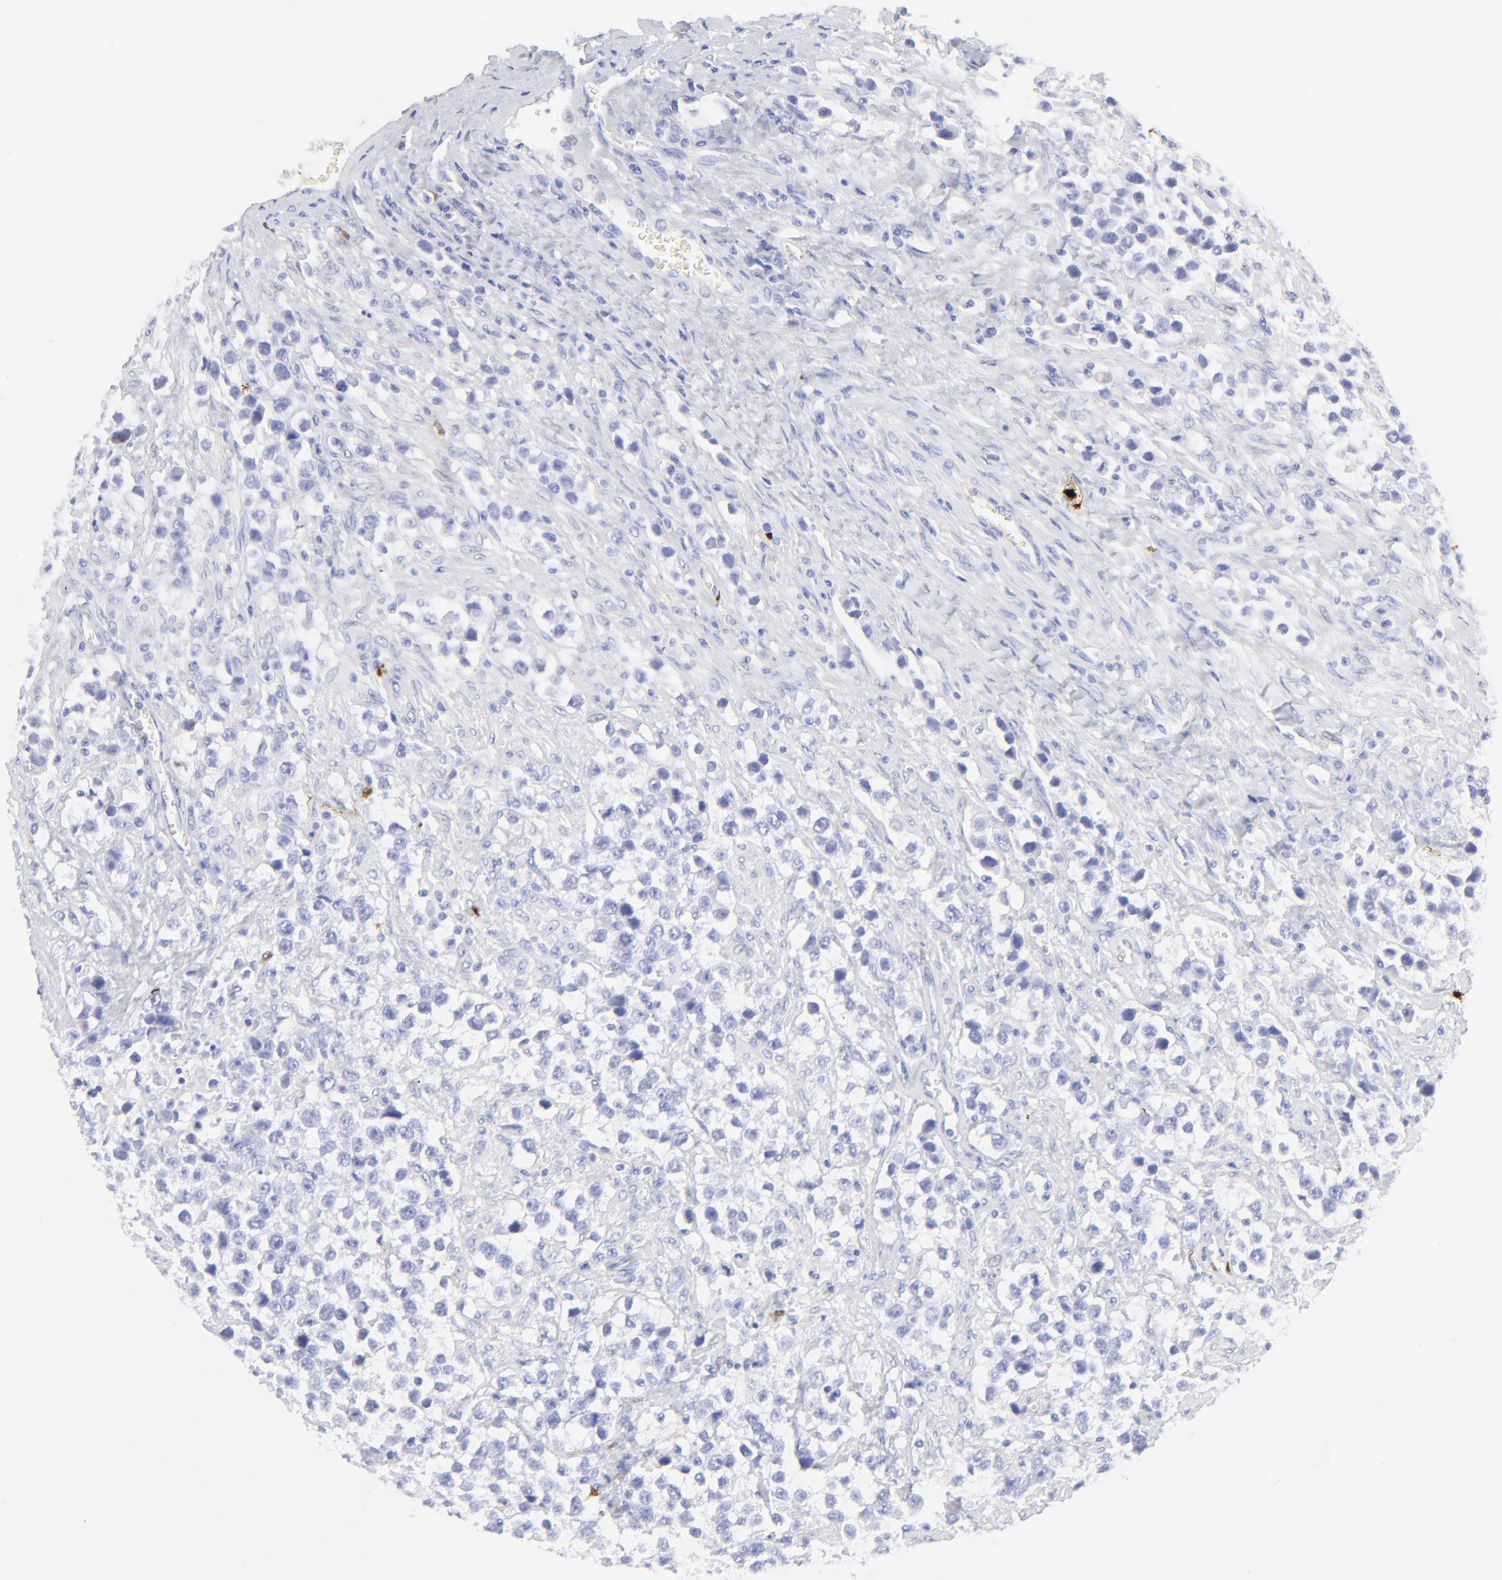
{"staining": {"intensity": "negative", "quantity": "none", "location": "none"}, "tissue": "testis cancer", "cell_type": "Tumor cells", "image_type": "cancer", "snomed": [{"axis": "morphology", "description": "Seminoma, NOS"}, {"axis": "topography", "description": "Testis"}], "caption": "The histopathology image reveals no significant staining in tumor cells of testis seminoma. (DAB (3,3'-diaminobenzidine) immunohistochemistry visualized using brightfield microscopy, high magnification).", "gene": "S100A12", "patient": {"sex": "male", "age": 43}}